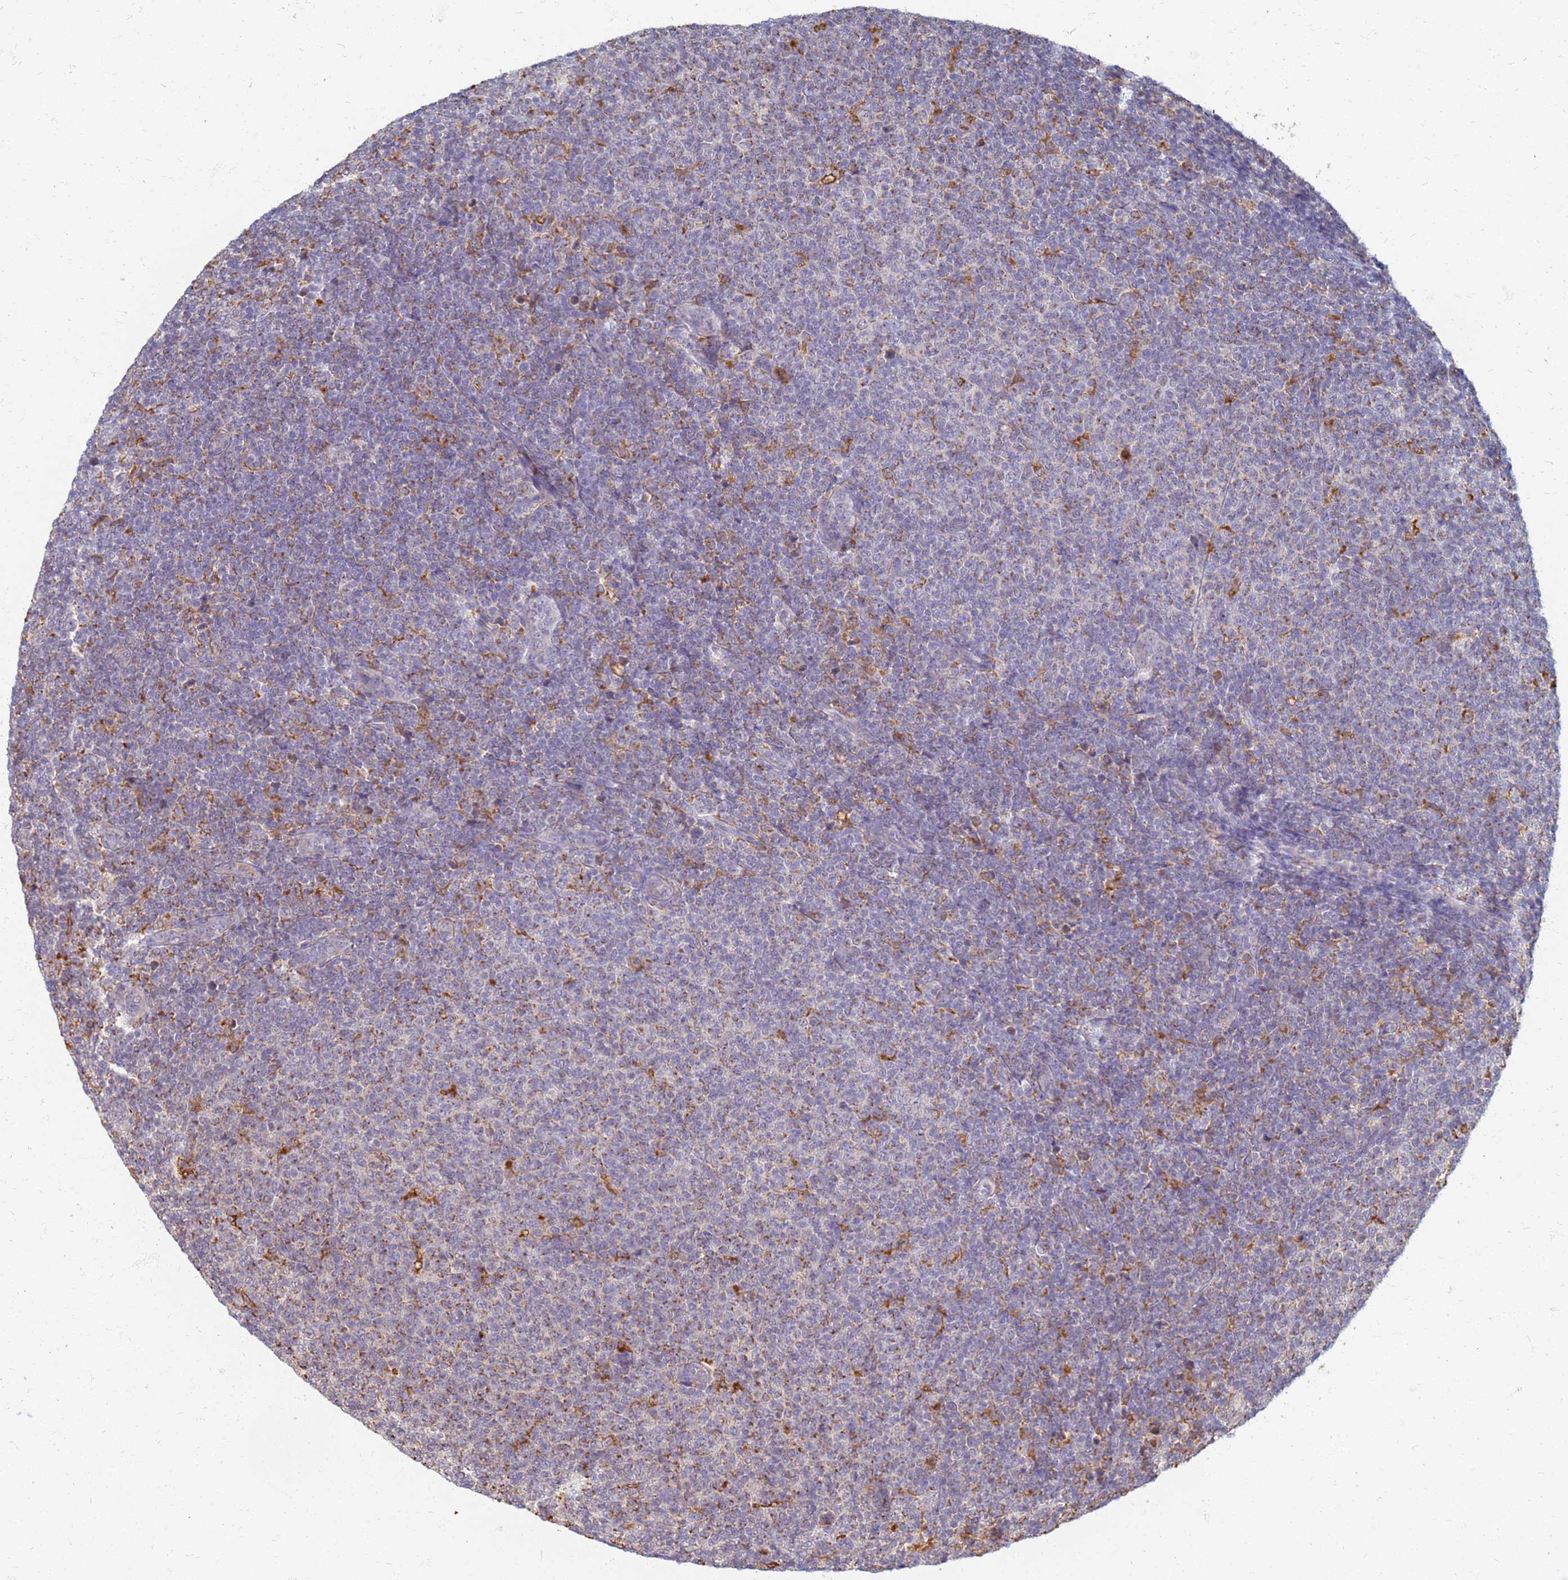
{"staining": {"intensity": "weak", "quantity": "25%-75%", "location": "cytoplasmic/membranous"}, "tissue": "lymphoma", "cell_type": "Tumor cells", "image_type": "cancer", "snomed": [{"axis": "morphology", "description": "Malignant lymphoma, non-Hodgkin's type, Low grade"}, {"axis": "topography", "description": "Lymph node"}], "caption": "Immunohistochemistry (IHC) micrograph of neoplastic tissue: malignant lymphoma, non-Hodgkin's type (low-grade) stained using immunohistochemistry (IHC) exhibits low levels of weak protein expression localized specifically in the cytoplasmic/membranous of tumor cells, appearing as a cytoplasmic/membranous brown color.", "gene": "ATP6V1E1", "patient": {"sex": "male", "age": 66}}